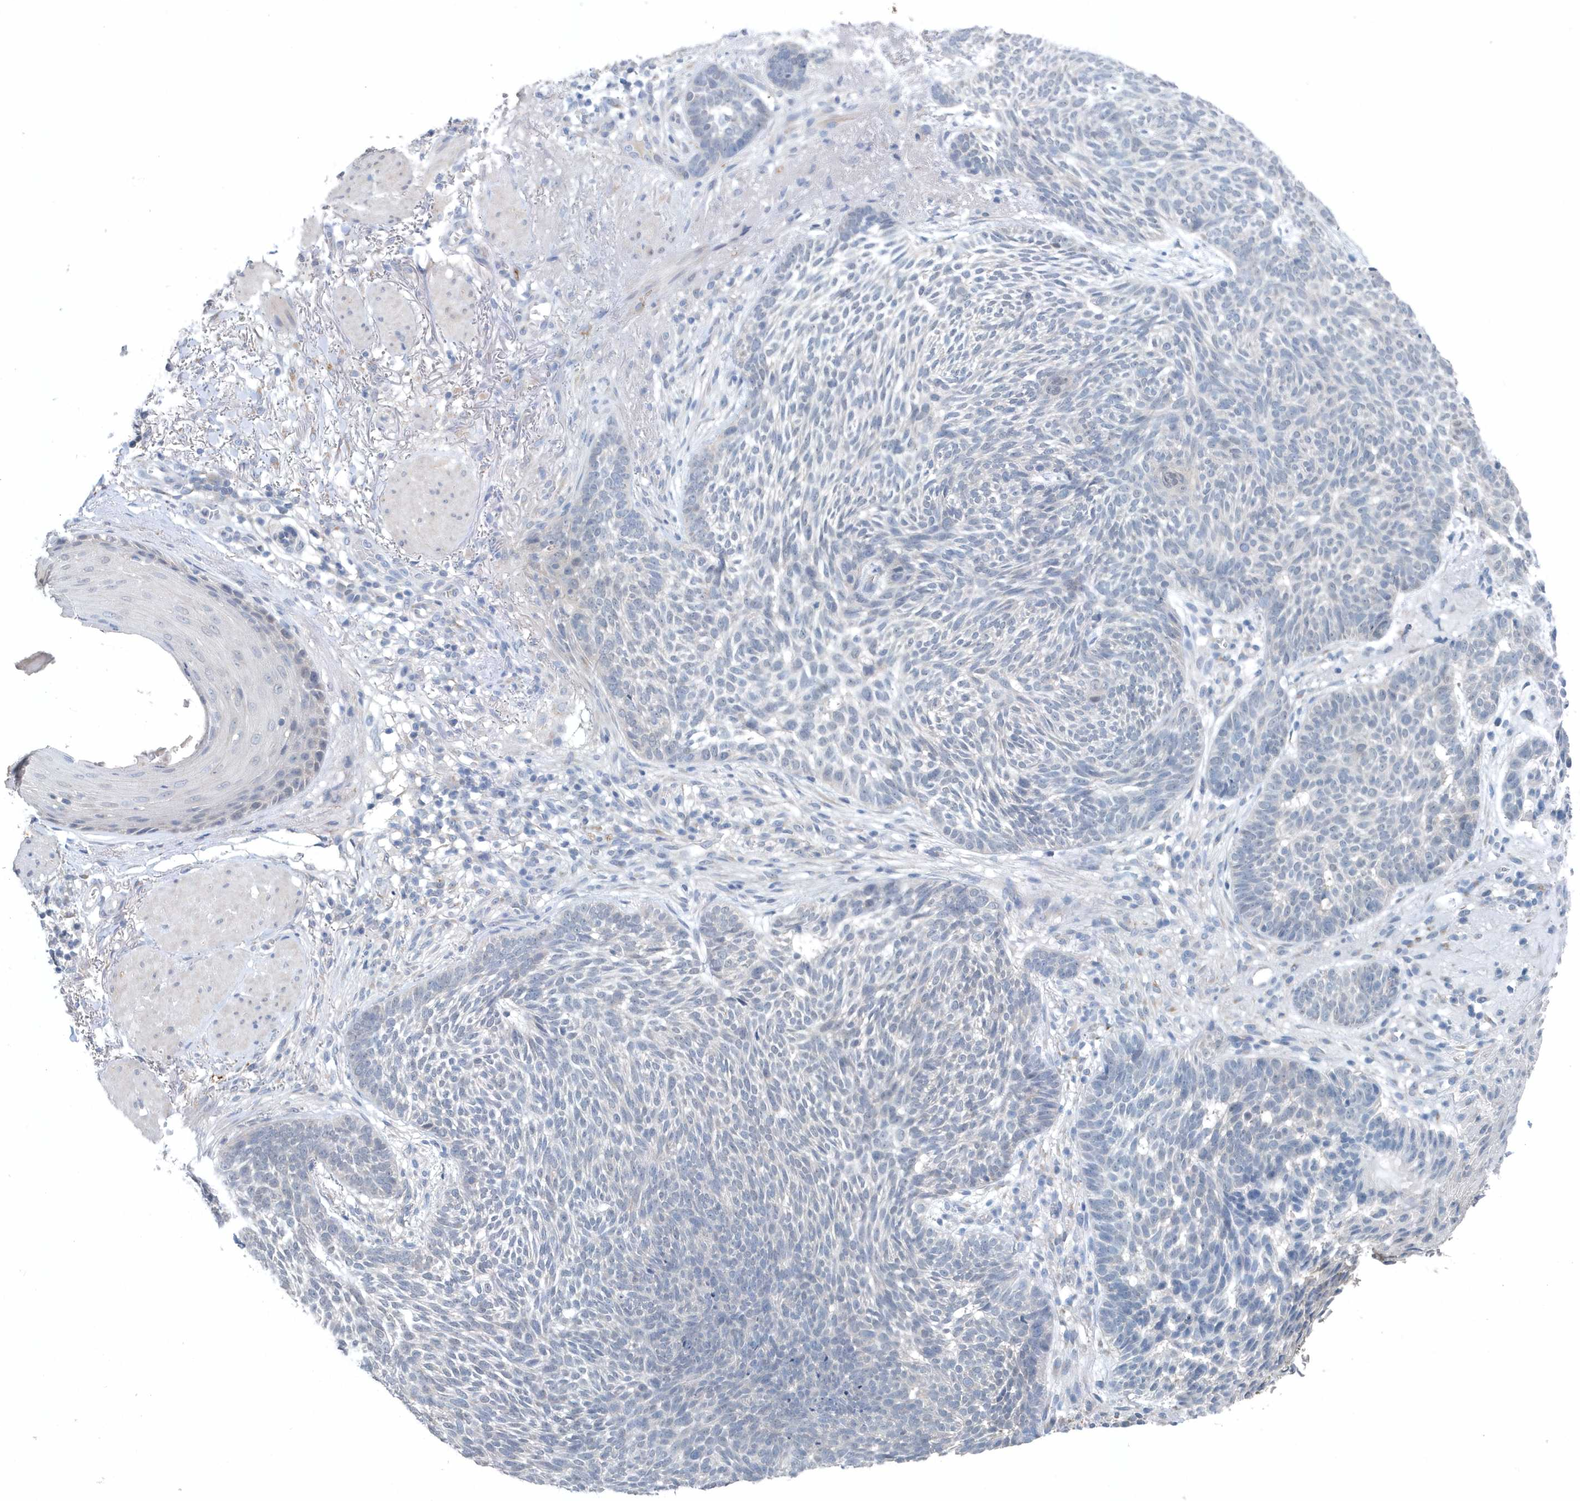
{"staining": {"intensity": "negative", "quantity": "none", "location": "none"}, "tissue": "skin cancer", "cell_type": "Tumor cells", "image_type": "cancer", "snomed": [{"axis": "morphology", "description": "Normal tissue, NOS"}, {"axis": "morphology", "description": "Basal cell carcinoma"}, {"axis": "topography", "description": "Skin"}], "caption": "High magnification brightfield microscopy of skin cancer stained with DAB (3,3'-diaminobenzidine) (brown) and counterstained with hematoxylin (blue): tumor cells show no significant staining. (Brightfield microscopy of DAB immunohistochemistry at high magnification).", "gene": "PFN2", "patient": {"sex": "male", "age": 64}}